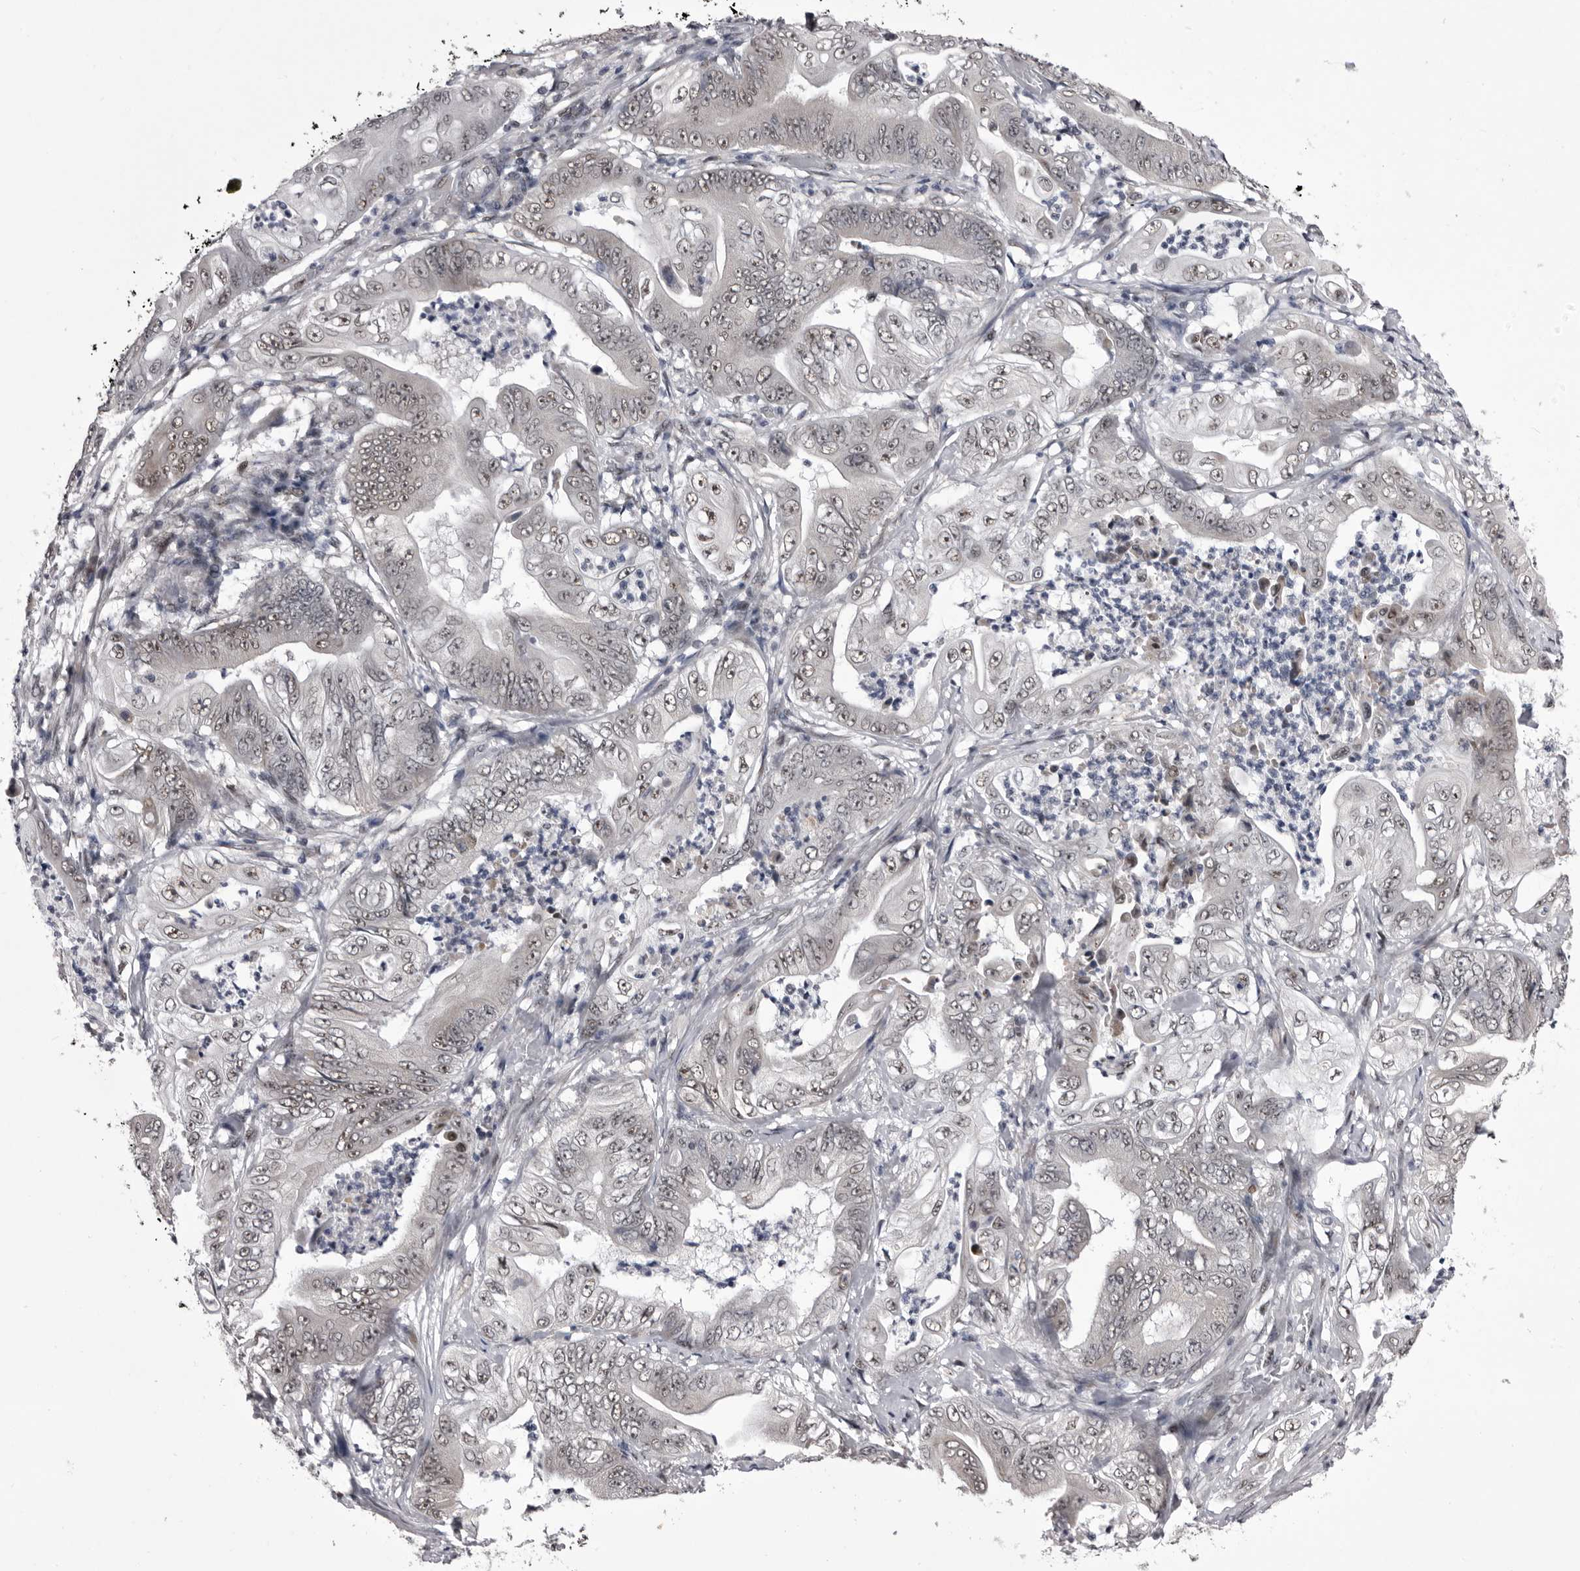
{"staining": {"intensity": "weak", "quantity": "25%-75%", "location": "nuclear"}, "tissue": "stomach cancer", "cell_type": "Tumor cells", "image_type": "cancer", "snomed": [{"axis": "morphology", "description": "Adenocarcinoma, NOS"}, {"axis": "topography", "description": "Stomach"}], "caption": "Human adenocarcinoma (stomach) stained for a protein (brown) shows weak nuclear positive staining in approximately 25%-75% of tumor cells.", "gene": "PRPF3", "patient": {"sex": "female", "age": 73}}